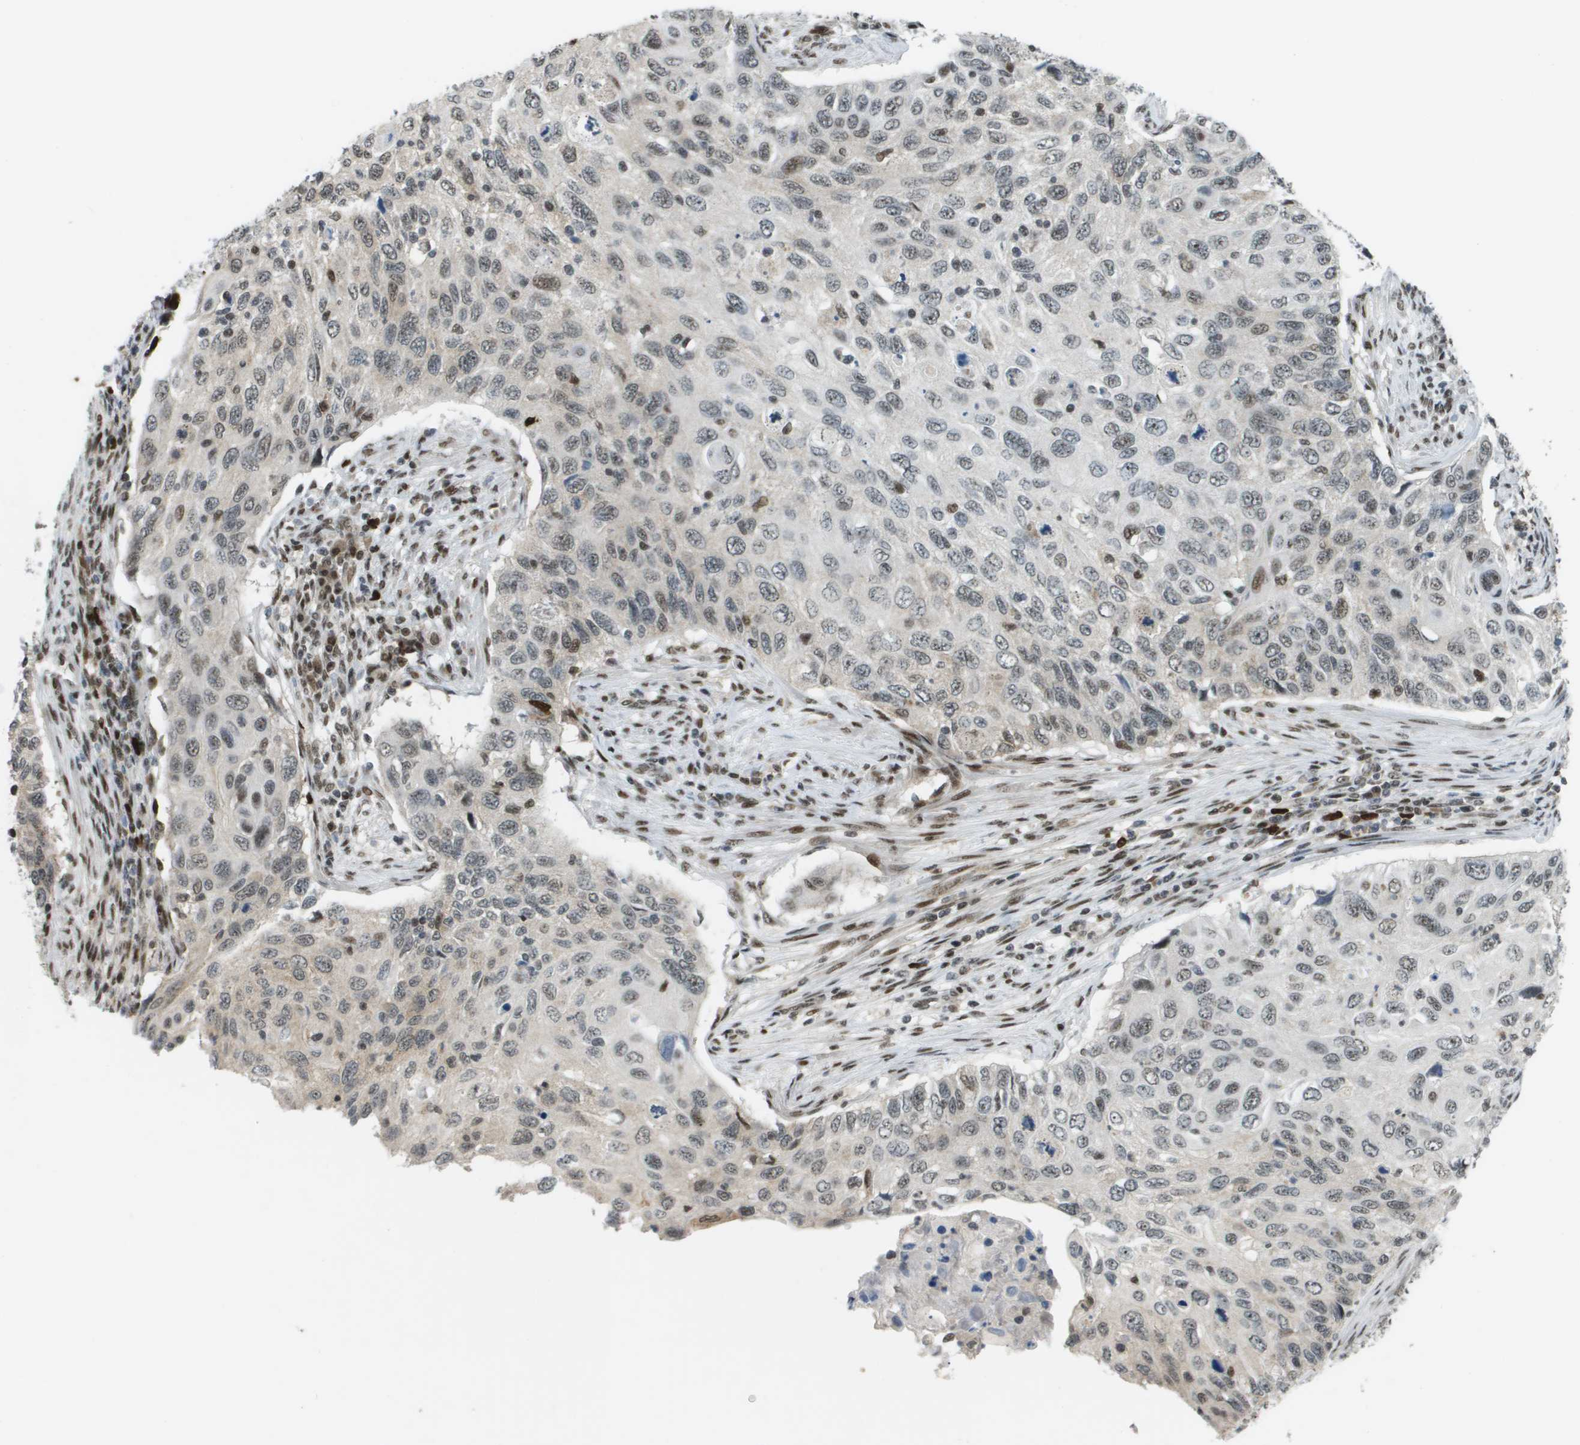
{"staining": {"intensity": "moderate", "quantity": "<25%", "location": "cytoplasmic/membranous,nuclear"}, "tissue": "cervical cancer", "cell_type": "Tumor cells", "image_type": "cancer", "snomed": [{"axis": "morphology", "description": "Squamous cell carcinoma, NOS"}, {"axis": "topography", "description": "Cervix"}], "caption": "Immunohistochemical staining of human squamous cell carcinoma (cervical) exhibits moderate cytoplasmic/membranous and nuclear protein positivity in approximately <25% of tumor cells. (DAB (3,3'-diaminobenzidine) = brown stain, brightfield microscopy at high magnification).", "gene": "IRF7", "patient": {"sex": "female", "age": 70}}